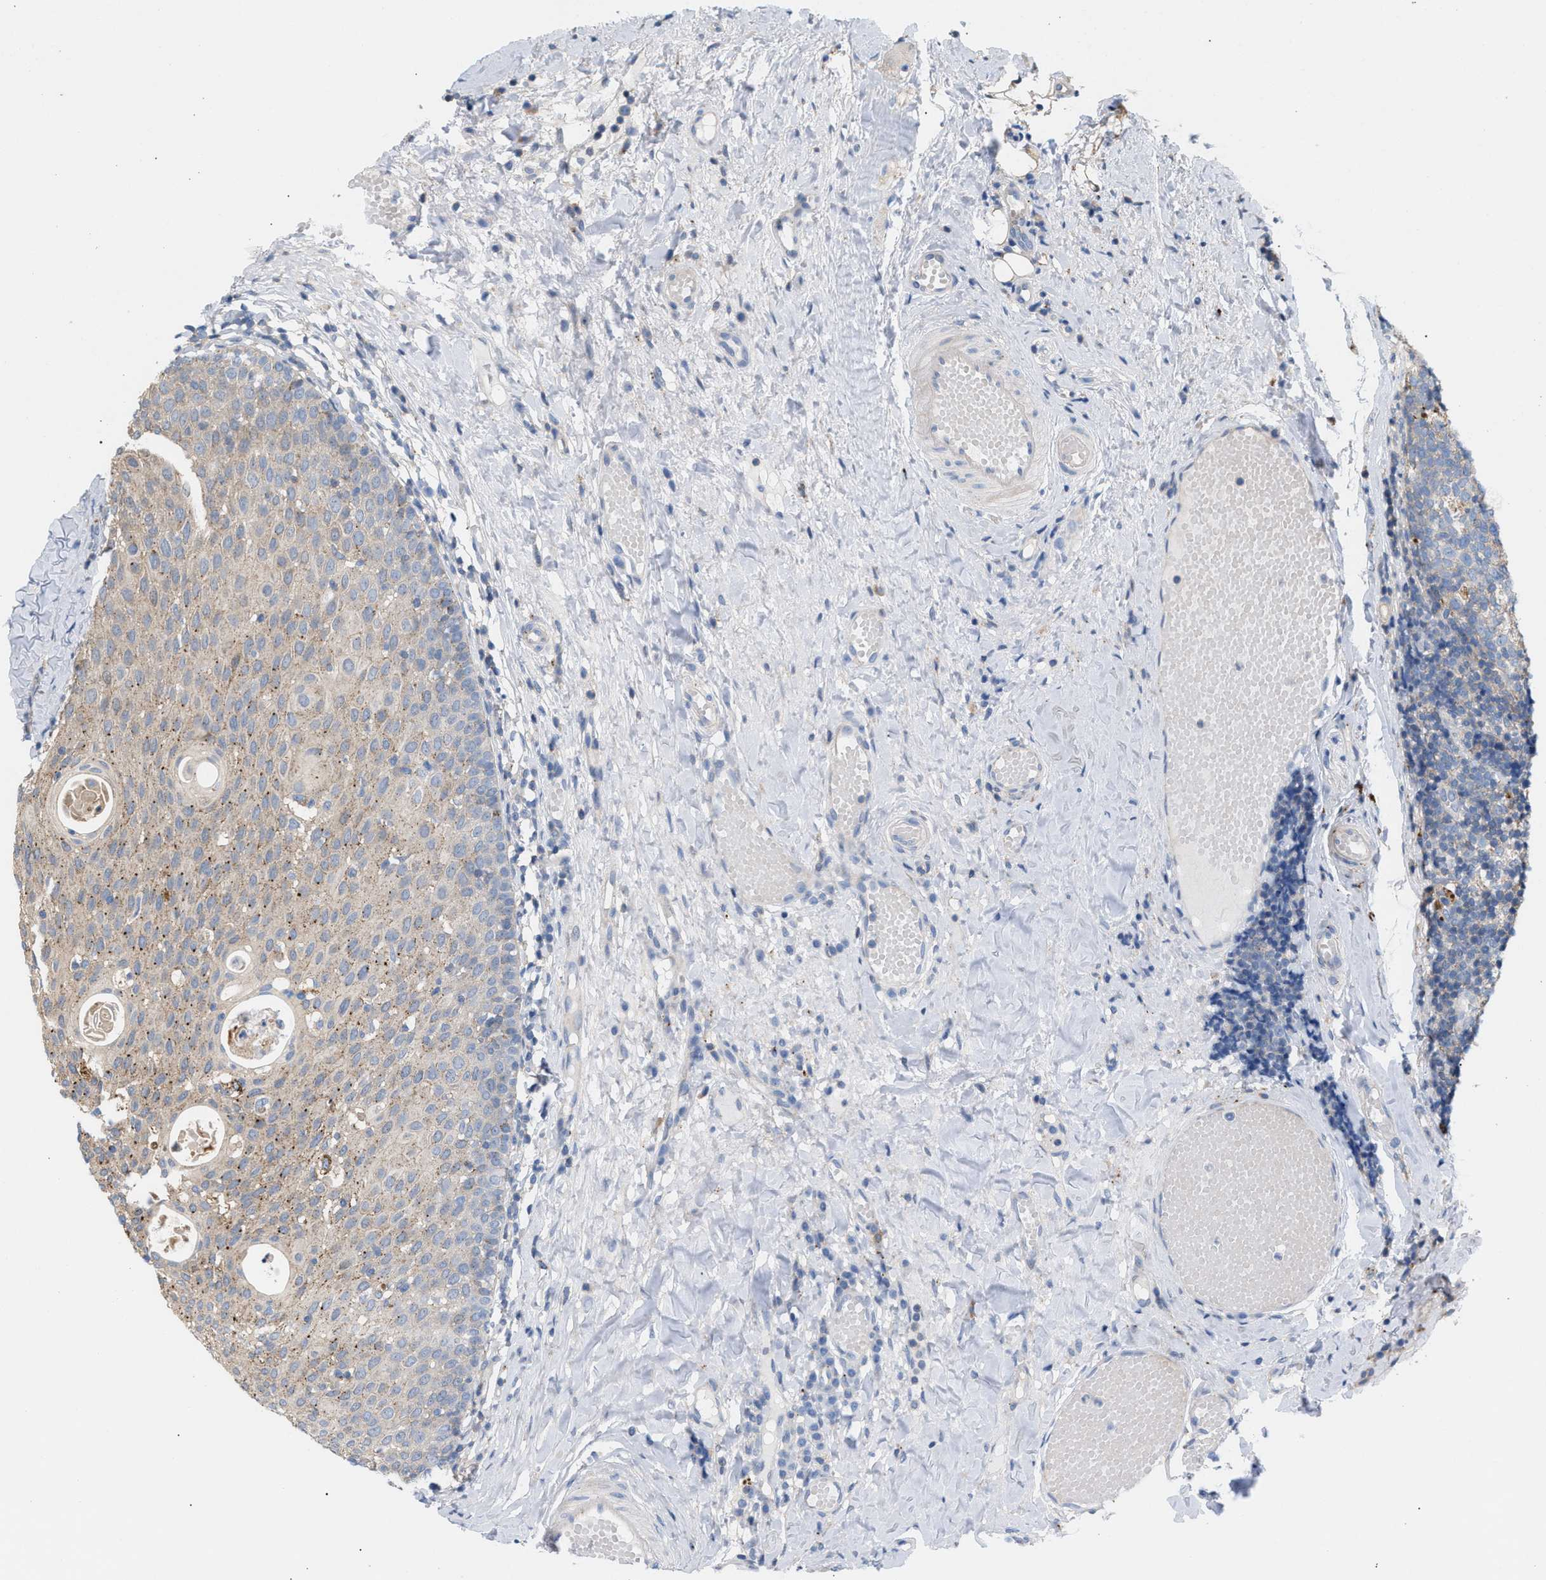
{"staining": {"intensity": "weak", "quantity": "<25%", "location": "cytoplasmic/membranous"}, "tissue": "tonsil", "cell_type": "Germinal center cells", "image_type": "normal", "snomed": [{"axis": "morphology", "description": "Normal tissue, NOS"}, {"axis": "topography", "description": "Tonsil"}], "caption": "Immunohistochemical staining of normal tonsil demonstrates no significant staining in germinal center cells. (IHC, brightfield microscopy, high magnification).", "gene": "MBTD1", "patient": {"sex": "female", "age": 19}}